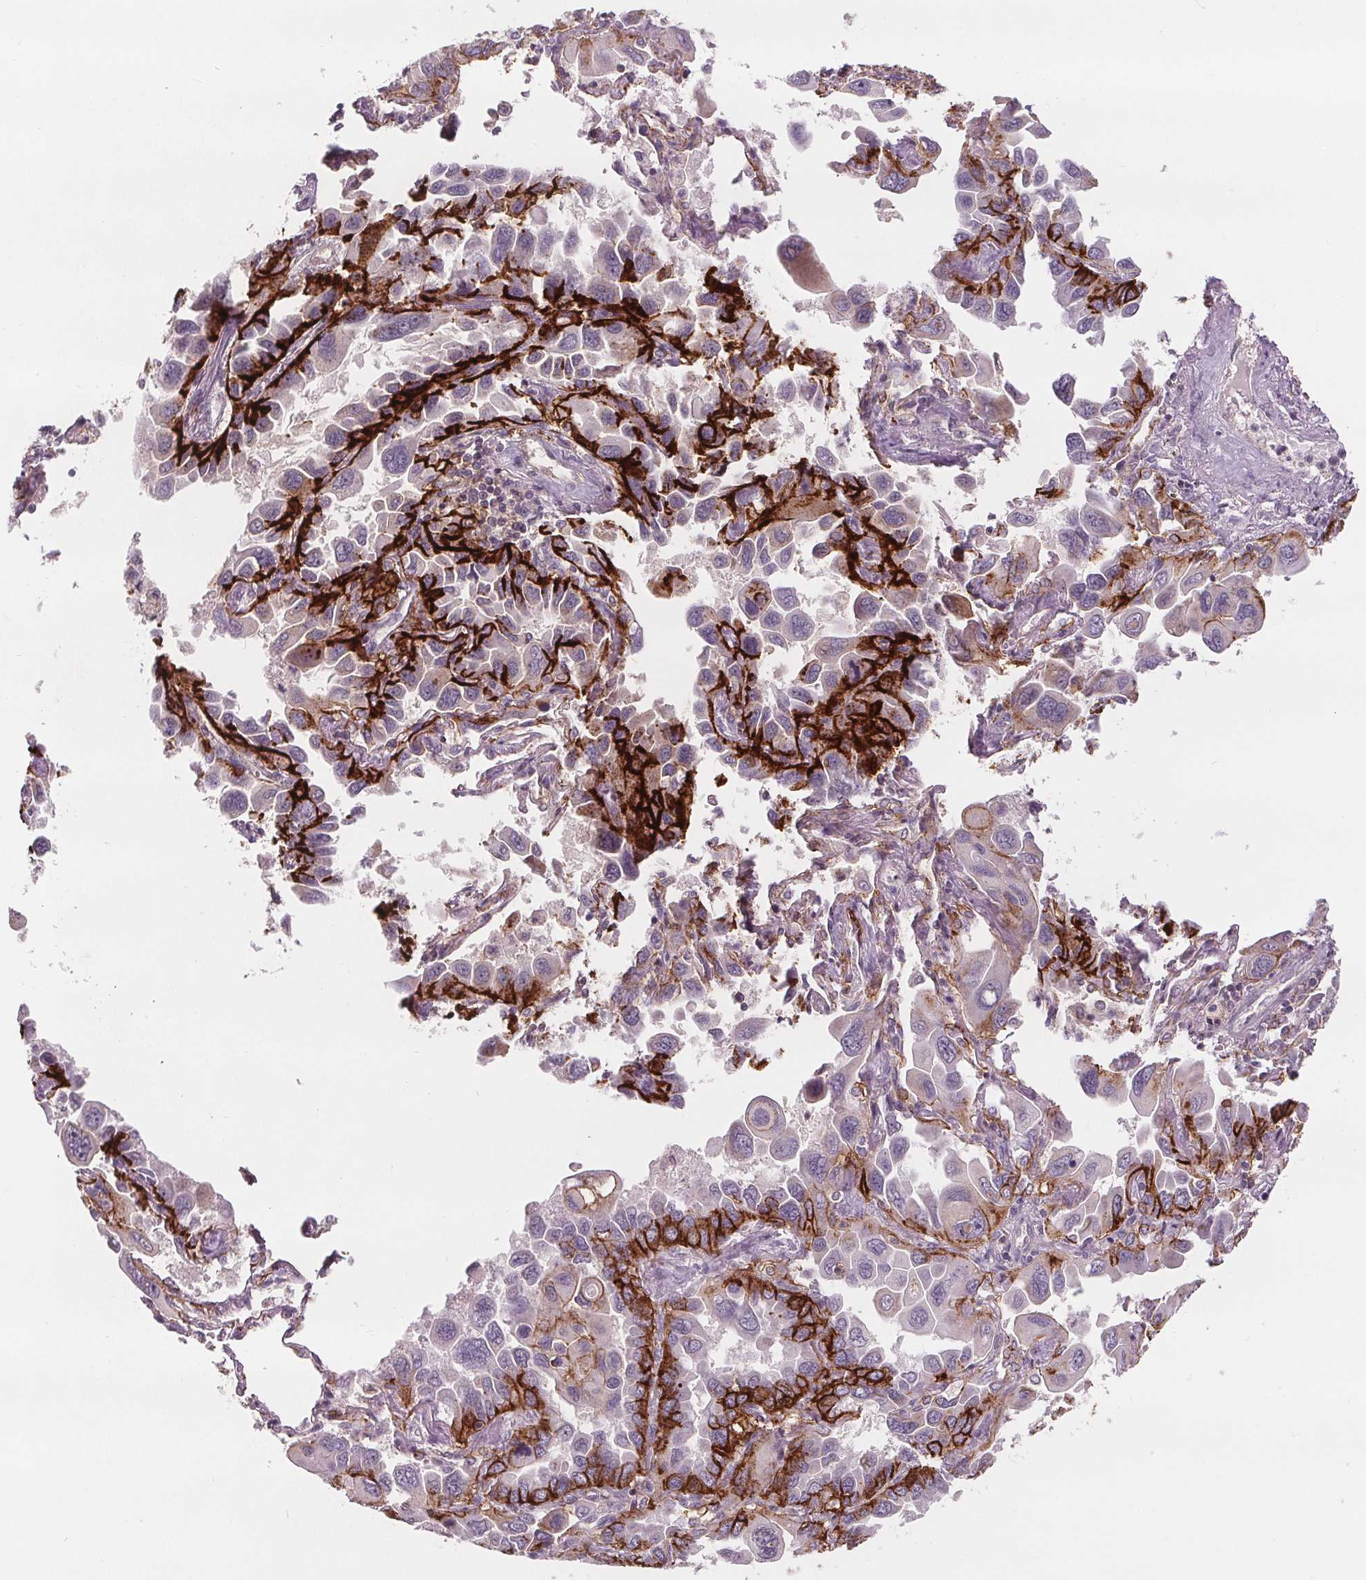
{"staining": {"intensity": "strong", "quantity": "<25%", "location": "cytoplasmic/membranous"}, "tissue": "lung cancer", "cell_type": "Tumor cells", "image_type": "cancer", "snomed": [{"axis": "morphology", "description": "Adenocarcinoma, NOS"}, {"axis": "topography", "description": "Lung"}], "caption": "Adenocarcinoma (lung) tissue exhibits strong cytoplasmic/membranous positivity in about <25% of tumor cells, visualized by immunohistochemistry.", "gene": "ATP1A1", "patient": {"sex": "male", "age": 64}}